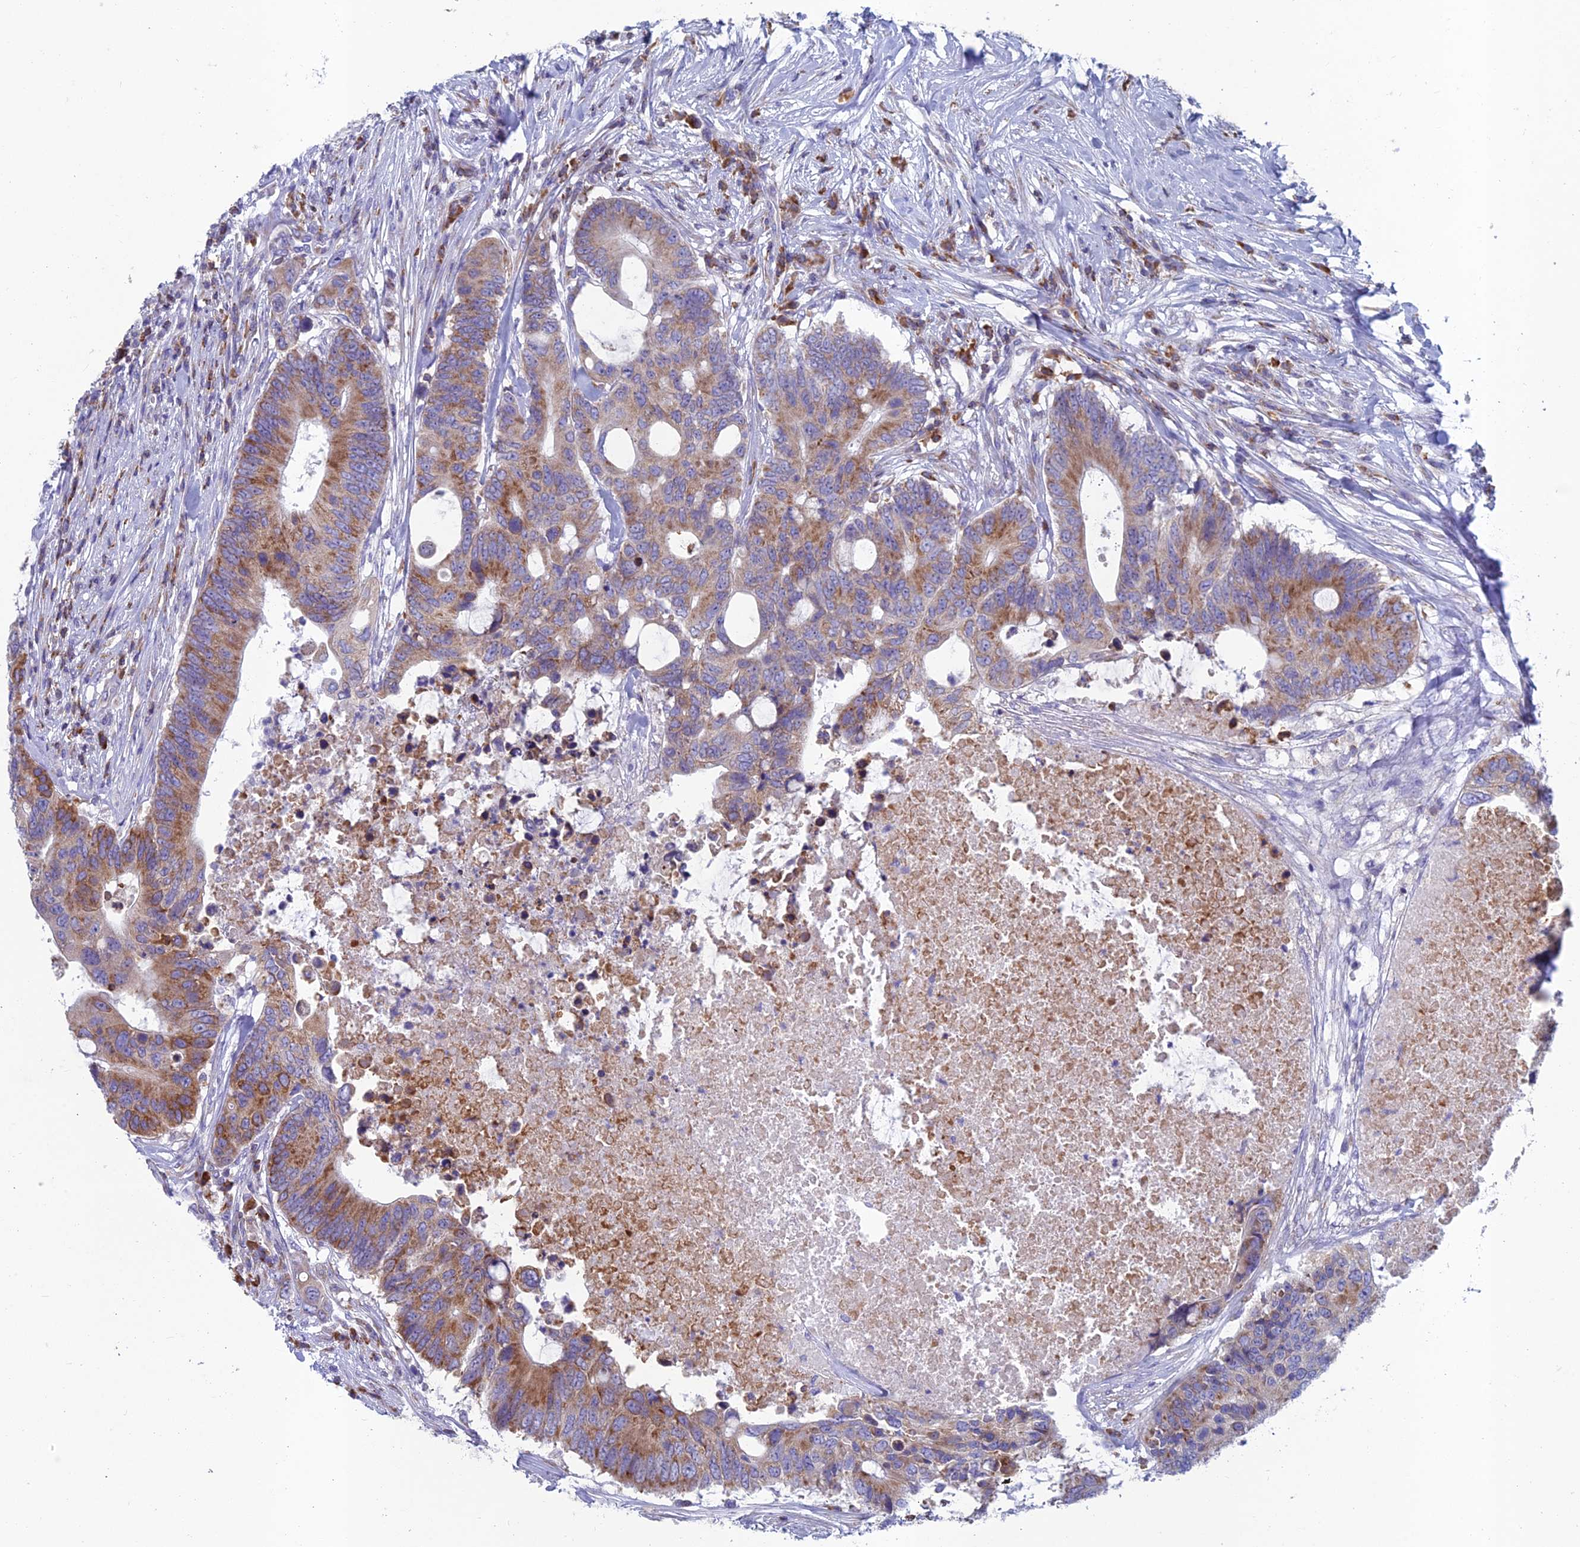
{"staining": {"intensity": "moderate", "quantity": ">75%", "location": "cytoplasmic/membranous"}, "tissue": "colorectal cancer", "cell_type": "Tumor cells", "image_type": "cancer", "snomed": [{"axis": "morphology", "description": "Adenocarcinoma, NOS"}, {"axis": "topography", "description": "Colon"}], "caption": "Approximately >75% of tumor cells in colorectal adenocarcinoma display moderate cytoplasmic/membranous protein positivity as visualized by brown immunohistochemical staining.", "gene": "ABI3BP", "patient": {"sex": "male", "age": 71}}